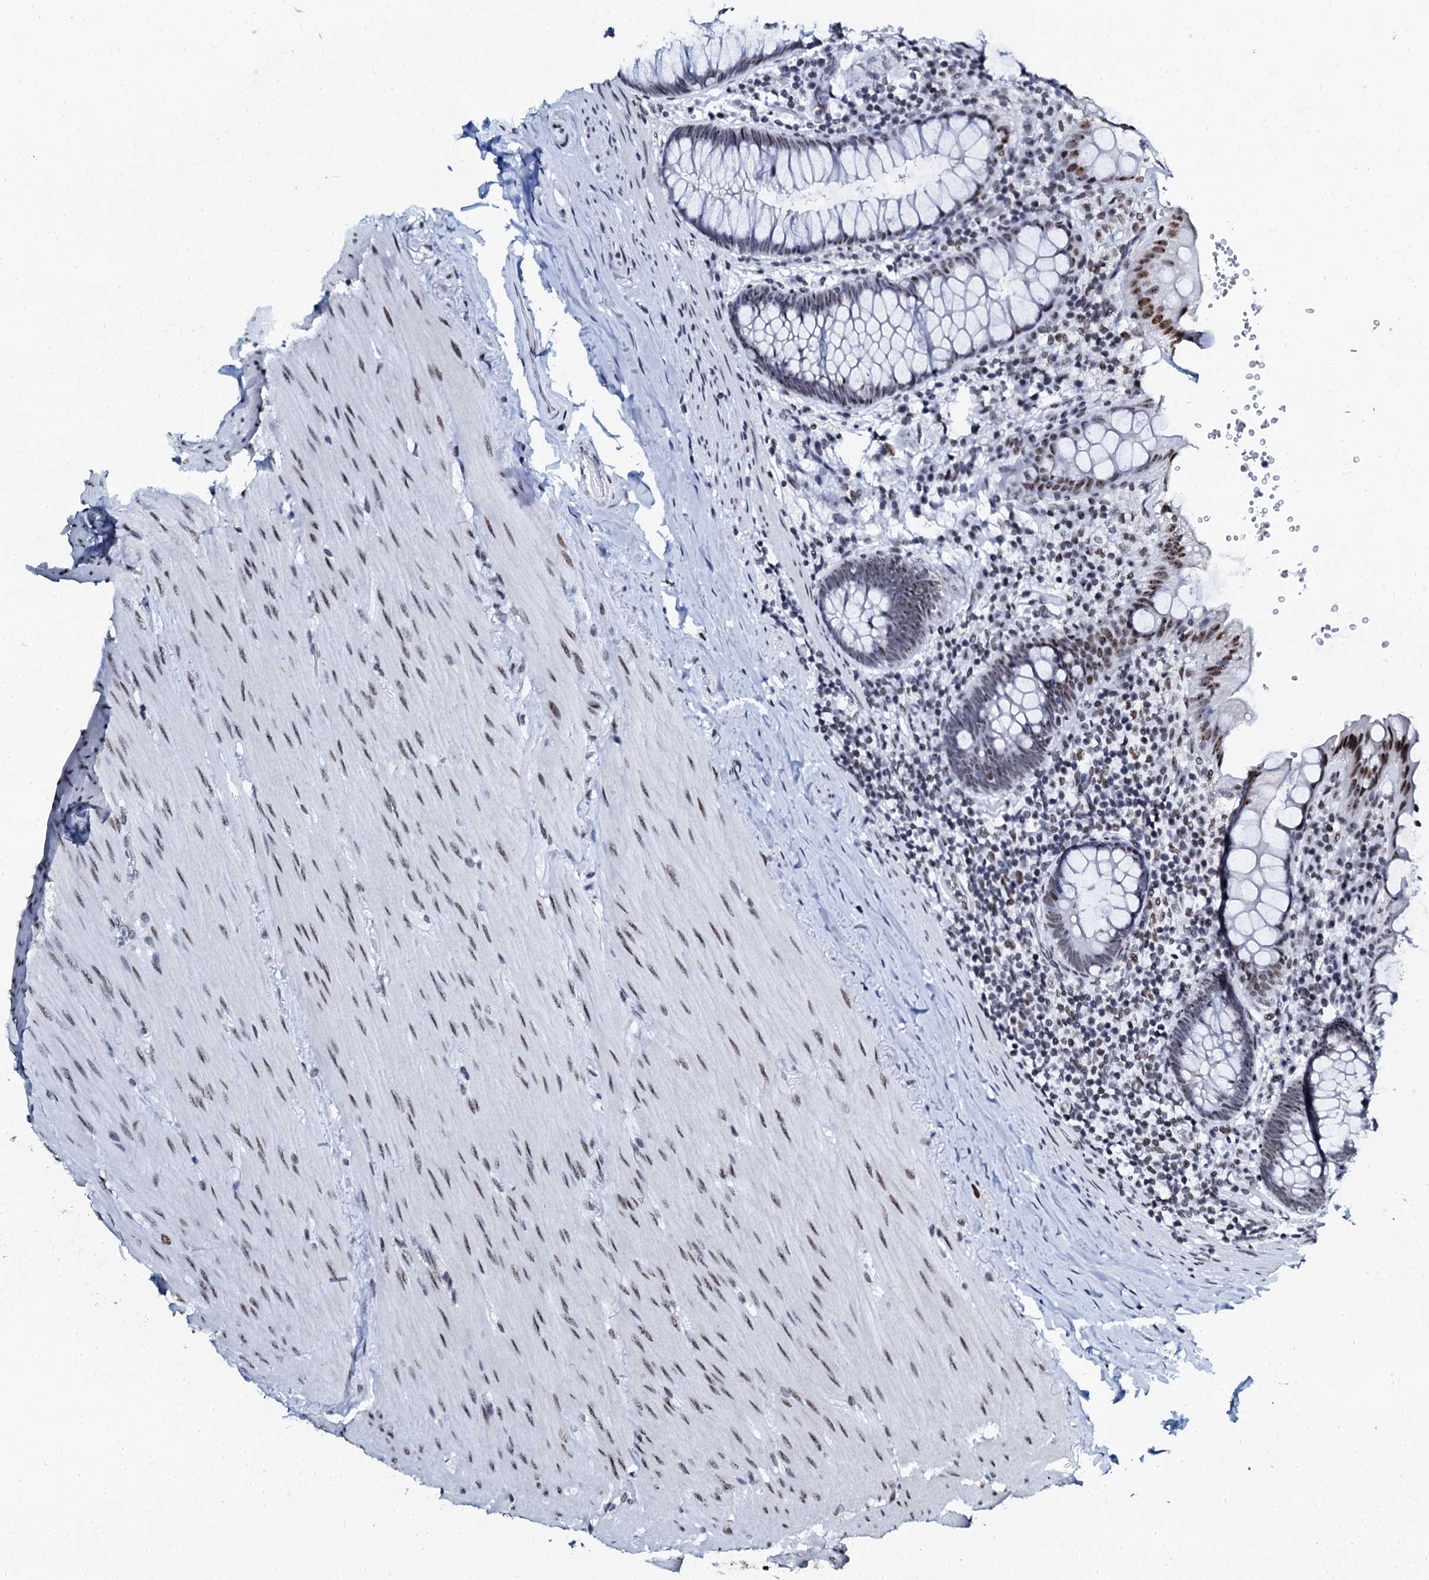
{"staining": {"intensity": "moderate", "quantity": ">75%", "location": "nuclear"}, "tissue": "rectum", "cell_type": "Glandular cells", "image_type": "normal", "snomed": [{"axis": "morphology", "description": "Normal tissue, NOS"}, {"axis": "topography", "description": "Rectum"}], "caption": "IHC of normal human rectum demonstrates medium levels of moderate nuclear expression in about >75% of glandular cells. The protein of interest is stained brown, and the nuclei are stained in blue (DAB IHC with brightfield microscopy, high magnification).", "gene": "SLTM", "patient": {"sex": "male", "age": 83}}